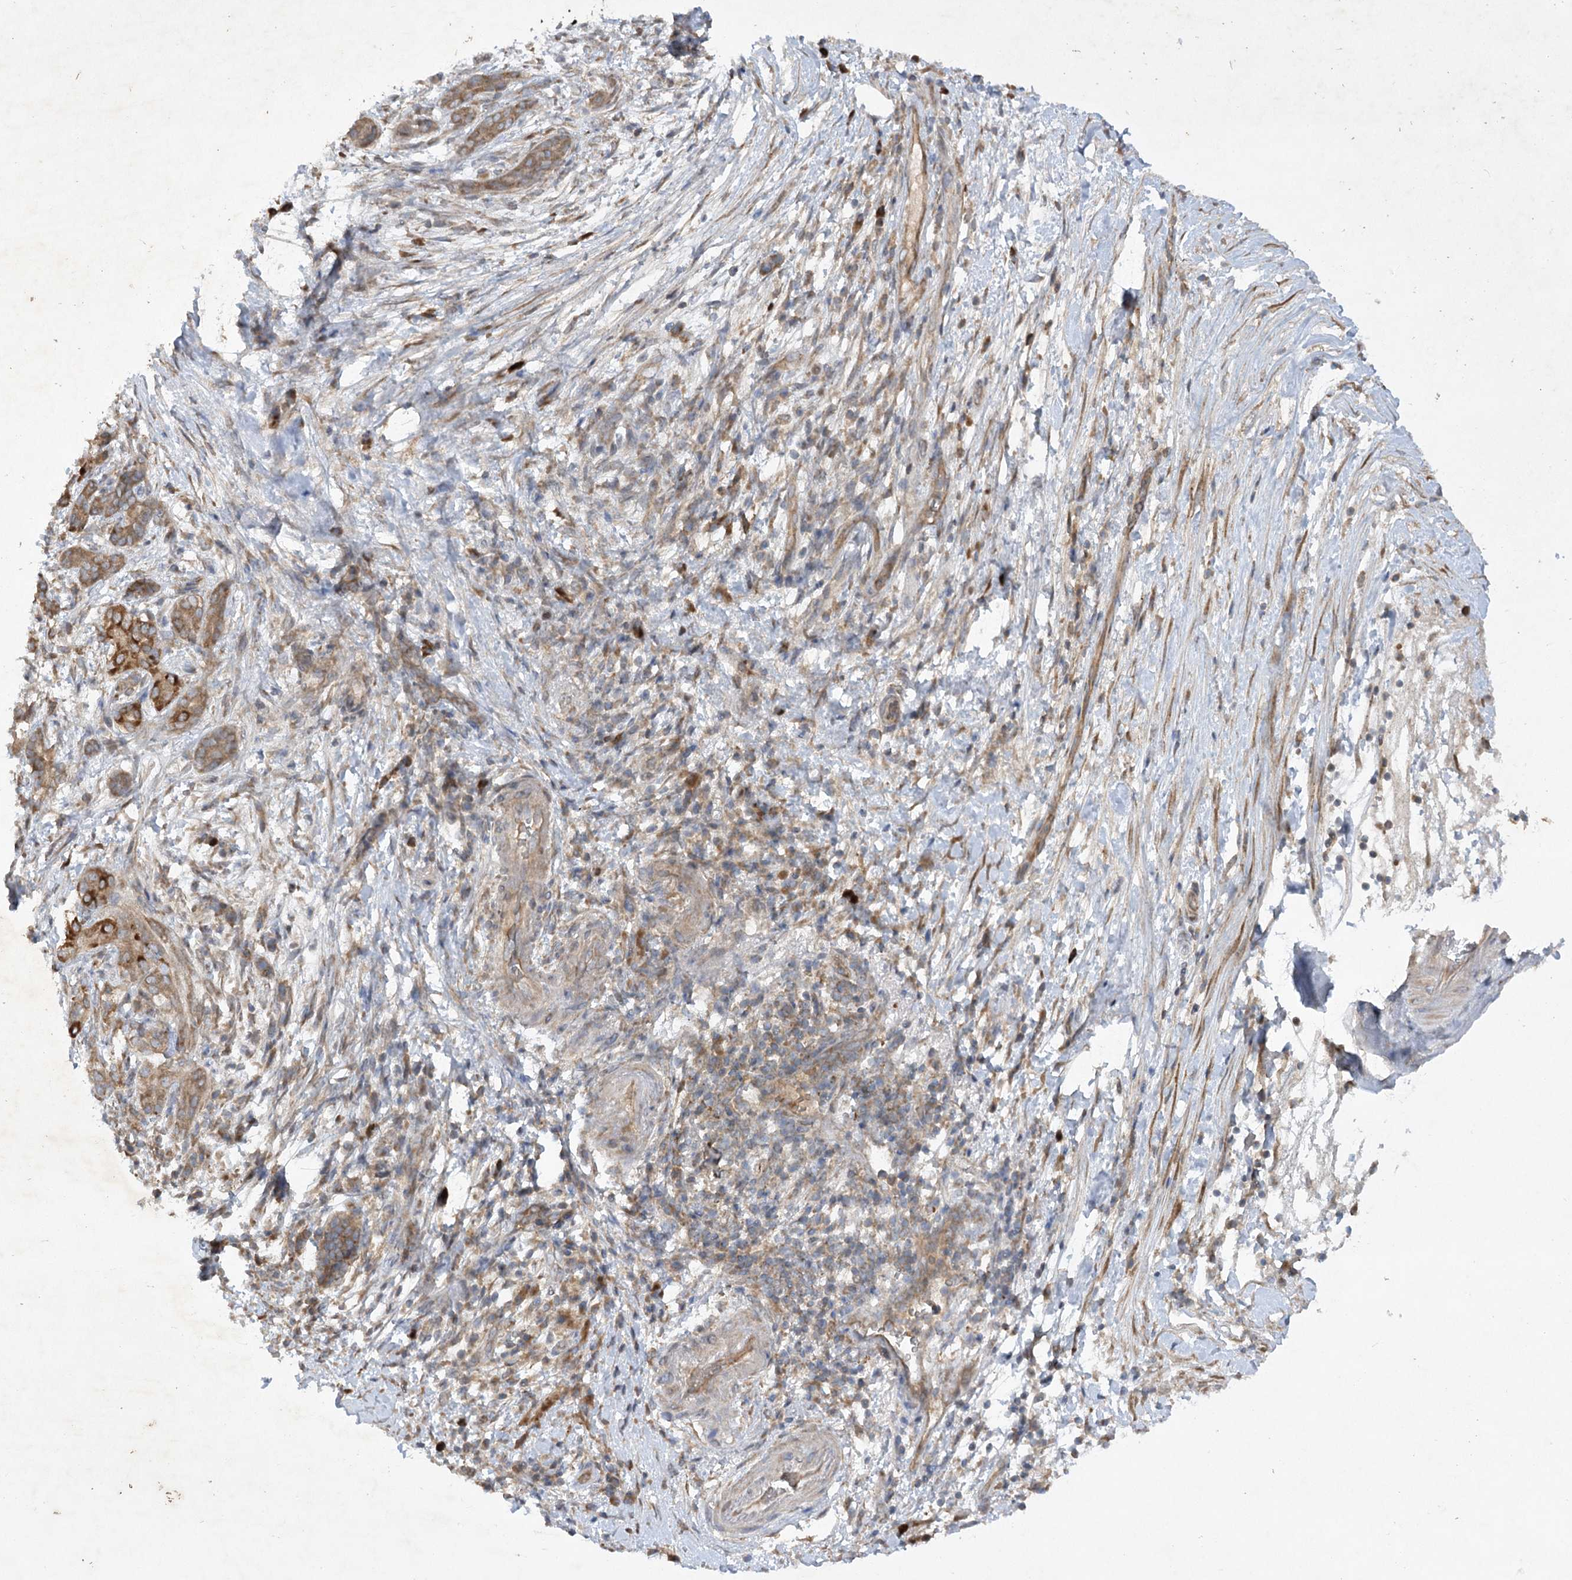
{"staining": {"intensity": "moderate", "quantity": ">75%", "location": "cytoplasmic/membranous"}, "tissue": "pancreatic cancer", "cell_type": "Tumor cells", "image_type": "cancer", "snomed": [{"axis": "morphology", "description": "Adenocarcinoma, NOS"}, {"axis": "topography", "description": "Pancreas"}], "caption": "This micrograph demonstrates pancreatic cancer (adenocarcinoma) stained with immunohistochemistry to label a protein in brown. The cytoplasmic/membranous of tumor cells show moderate positivity for the protein. Nuclei are counter-stained blue.", "gene": "TRAF3IP1", "patient": {"sex": "female", "age": 55}}